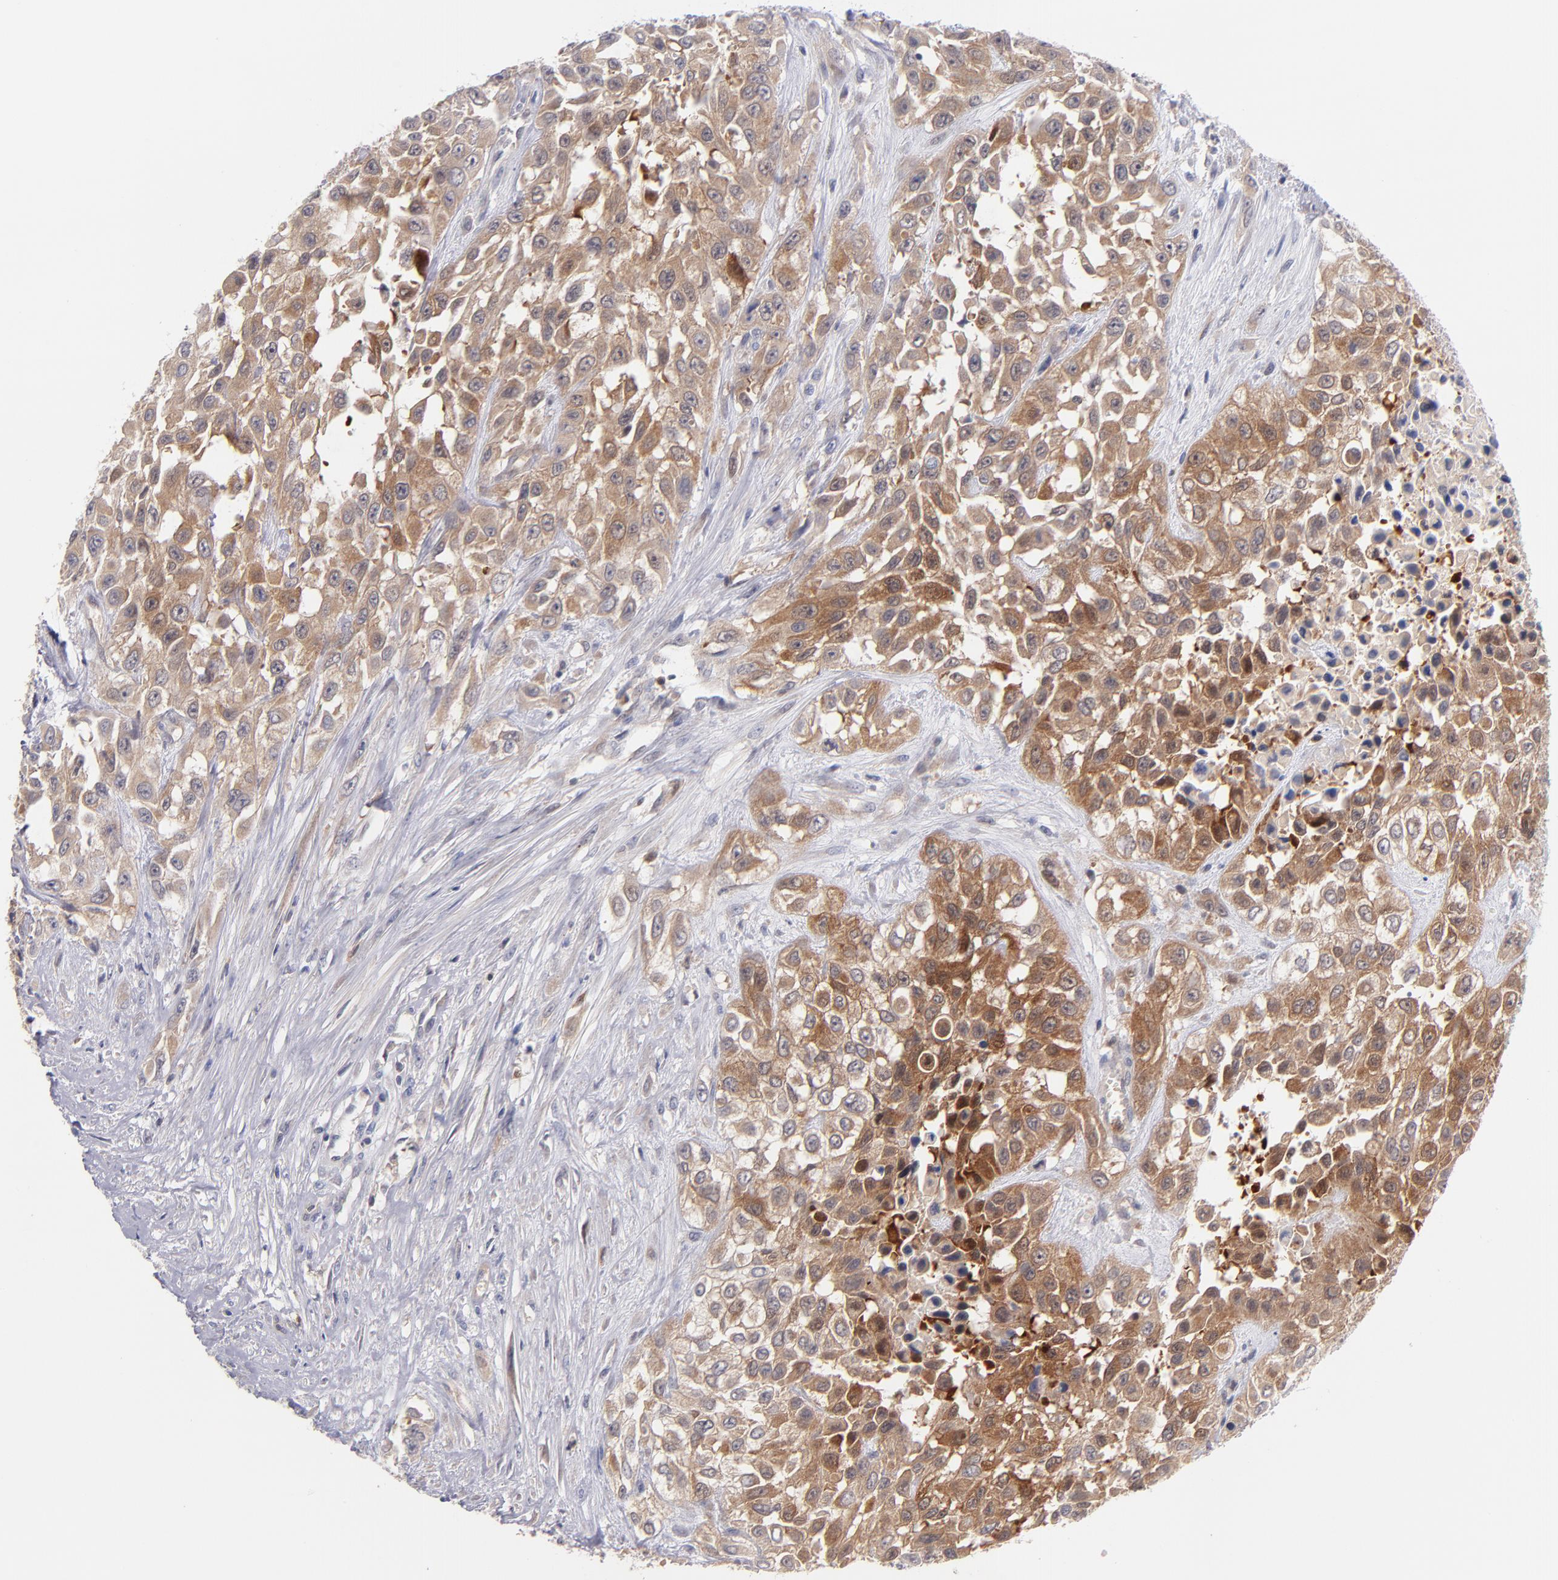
{"staining": {"intensity": "moderate", "quantity": ">75%", "location": "cytoplasmic/membranous"}, "tissue": "urothelial cancer", "cell_type": "Tumor cells", "image_type": "cancer", "snomed": [{"axis": "morphology", "description": "Urothelial carcinoma, High grade"}, {"axis": "topography", "description": "Urinary bladder"}], "caption": "Immunohistochemistry micrograph of neoplastic tissue: human high-grade urothelial carcinoma stained using immunohistochemistry (IHC) demonstrates medium levels of moderate protein expression localized specifically in the cytoplasmic/membranous of tumor cells, appearing as a cytoplasmic/membranous brown color.", "gene": "BID", "patient": {"sex": "male", "age": 57}}